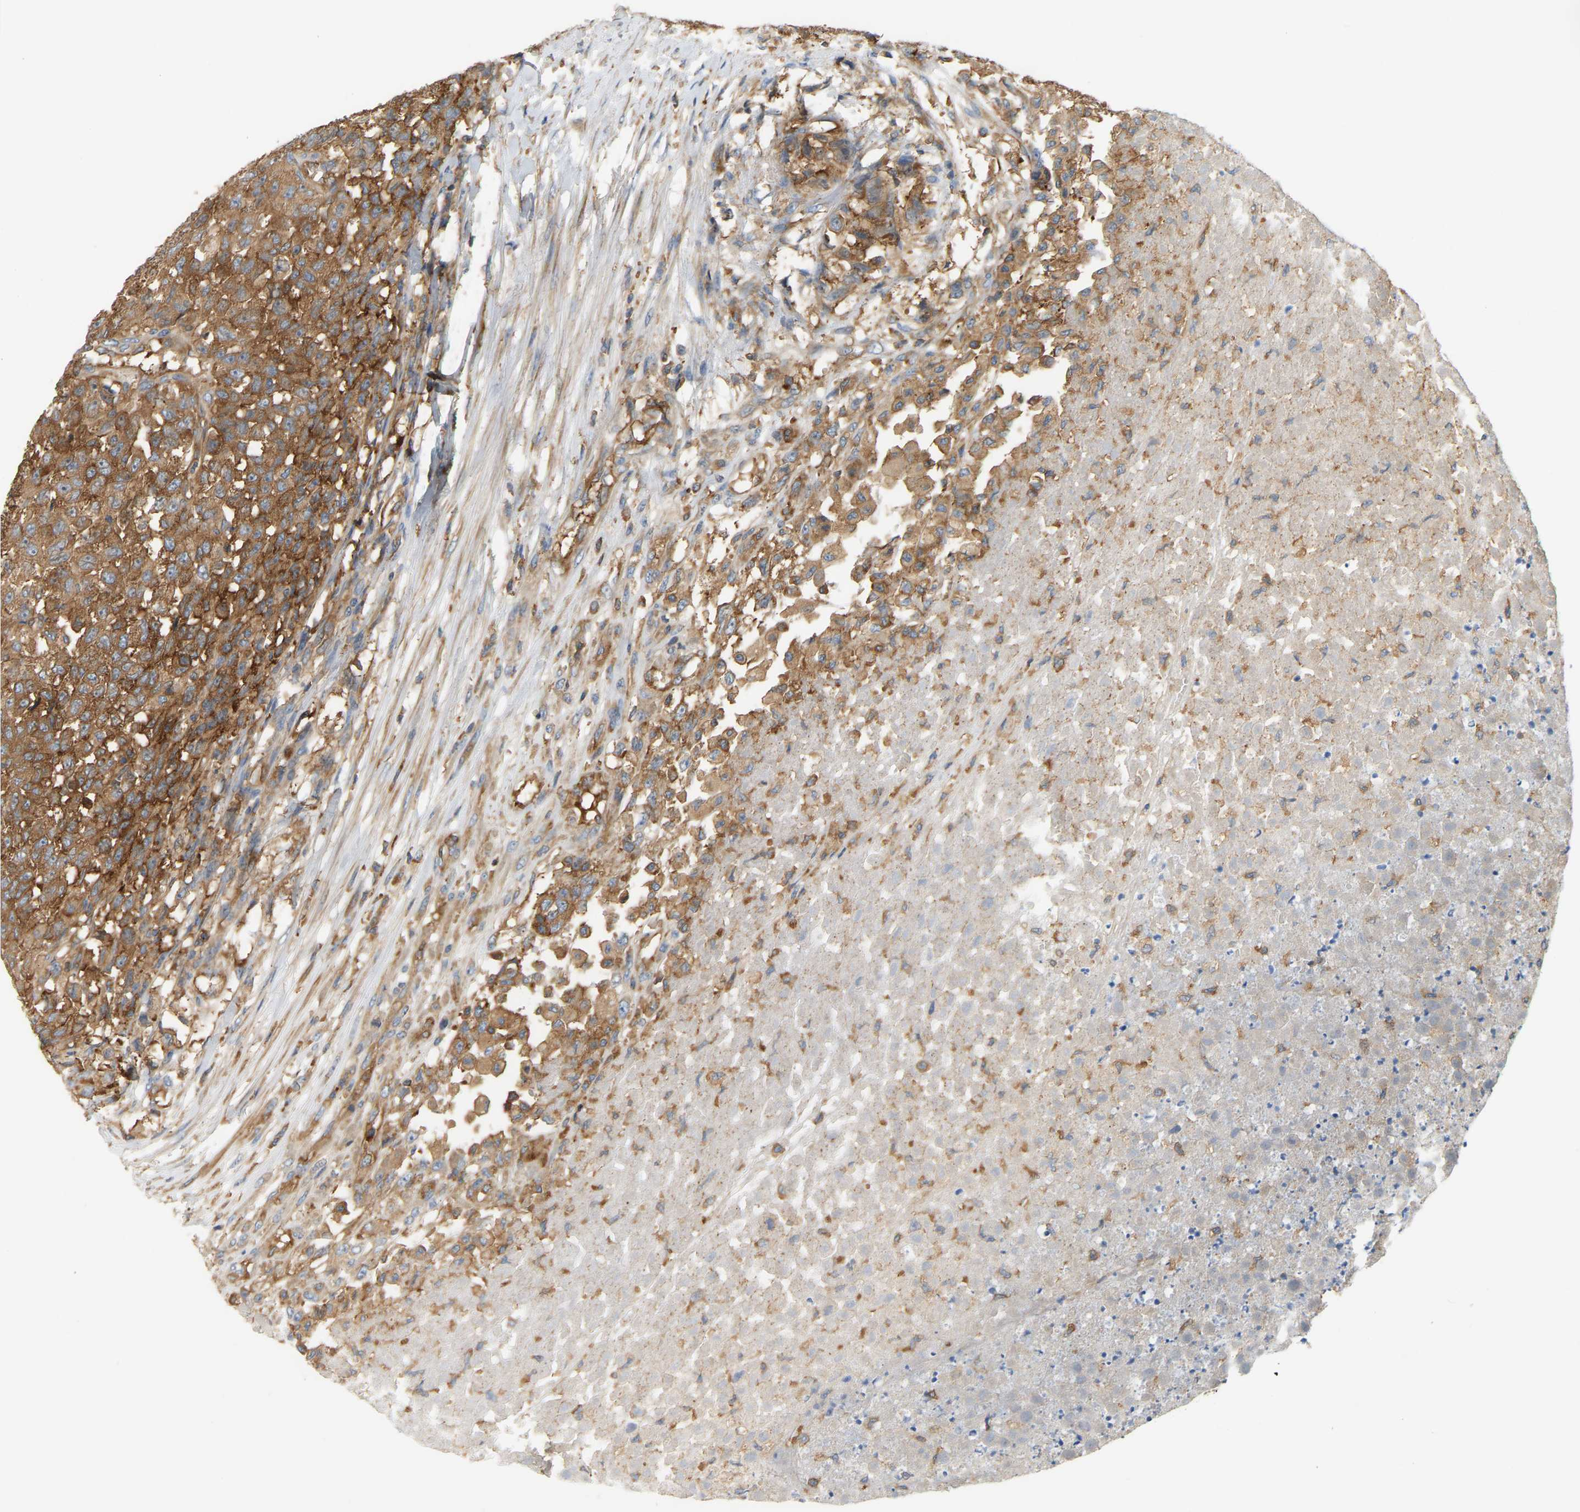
{"staining": {"intensity": "moderate", "quantity": ">75%", "location": "cytoplasmic/membranous"}, "tissue": "testis cancer", "cell_type": "Tumor cells", "image_type": "cancer", "snomed": [{"axis": "morphology", "description": "Seminoma, NOS"}, {"axis": "topography", "description": "Testis"}], "caption": "High-magnification brightfield microscopy of seminoma (testis) stained with DAB (3,3'-diaminobenzidine) (brown) and counterstained with hematoxylin (blue). tumor cells exhibit moderate cytoplasmic/membranous positivity is appreciated in about>75% of cells.", "gene": "AKAP13", "patient": {"sex": "male", "age": 59}}